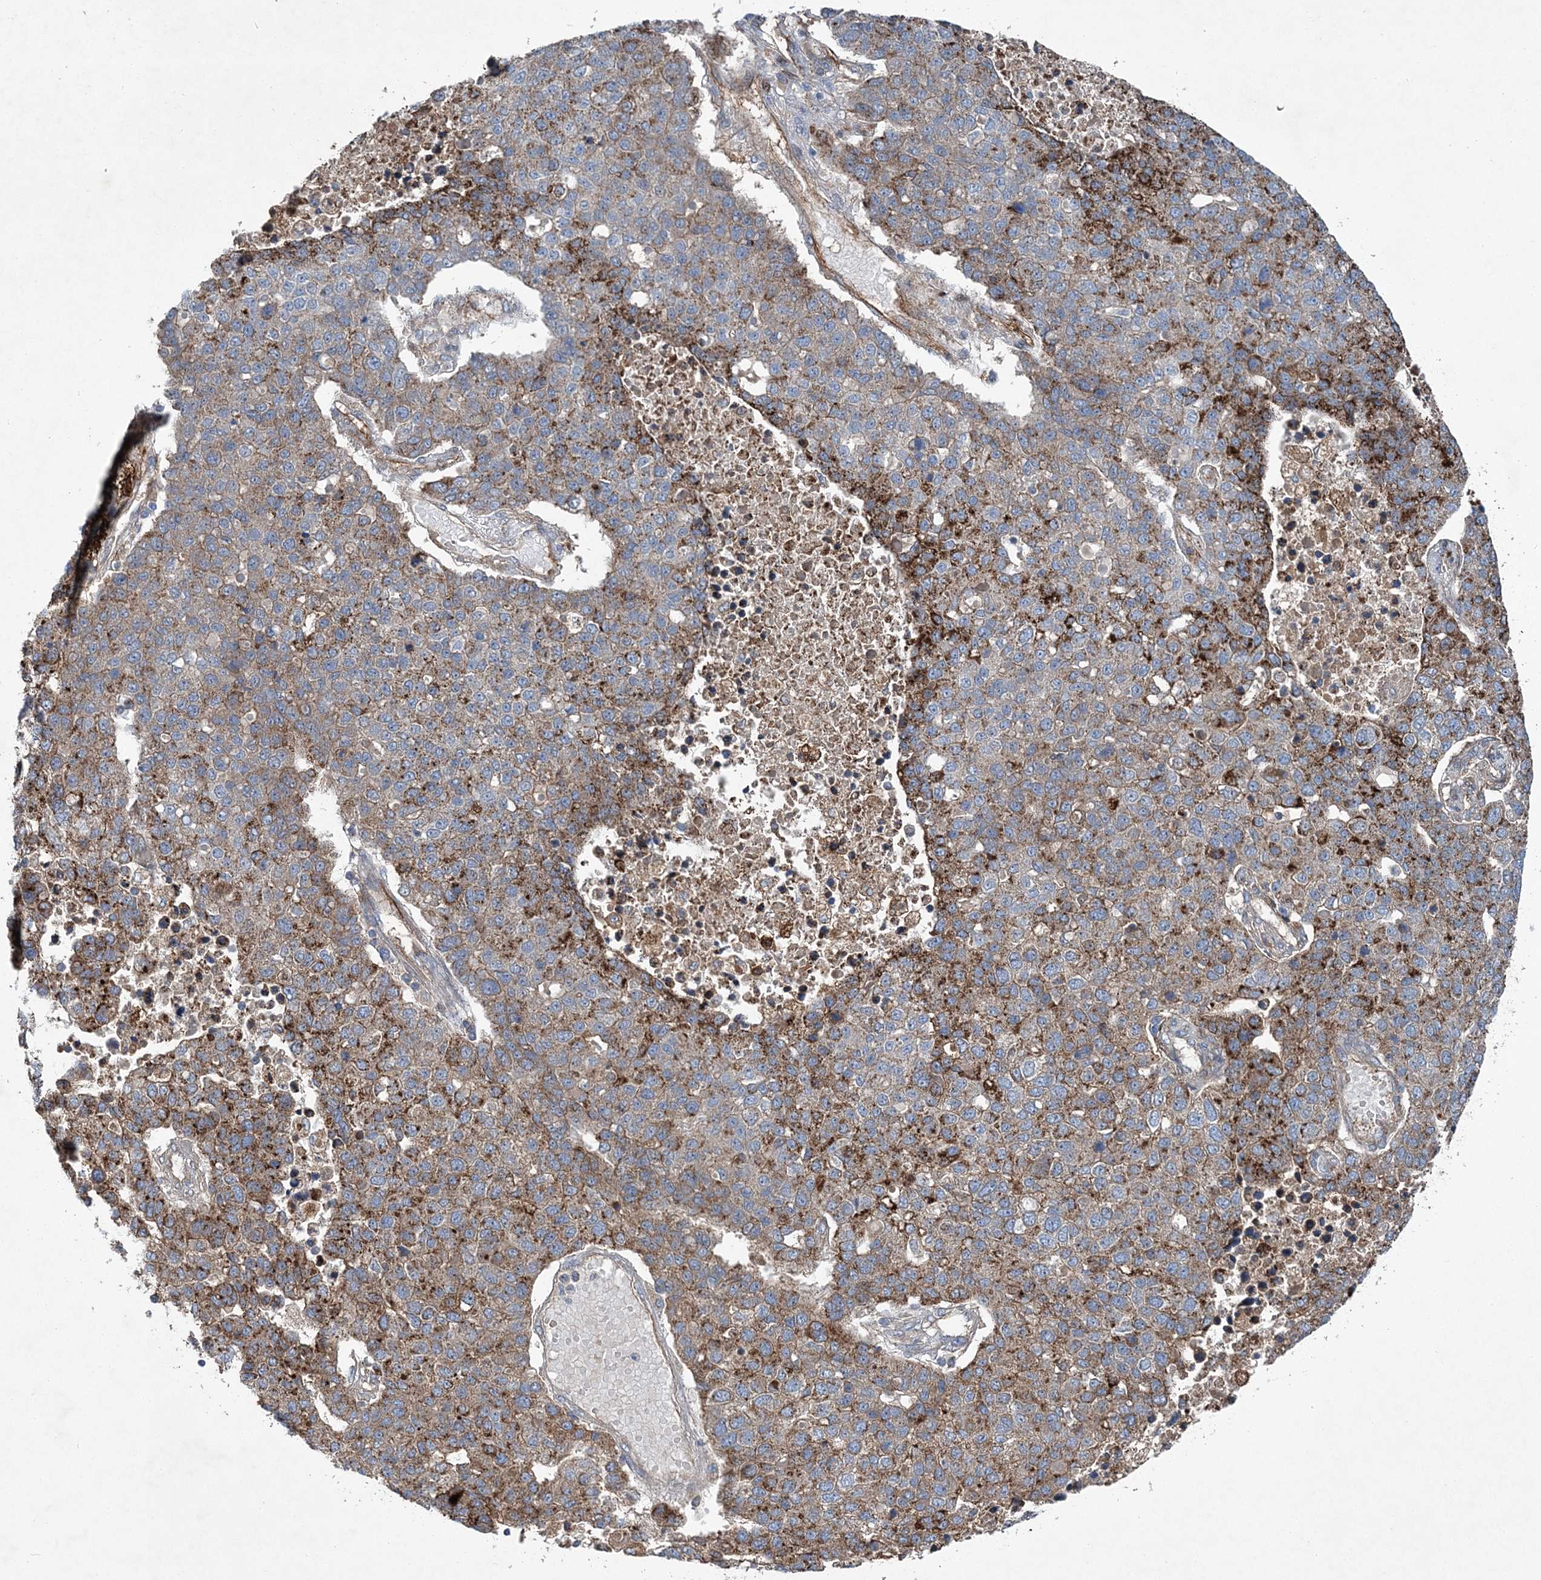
{"staining": {"intensity": "strong", "quantity": "25%-75%", "location": "cytoplasmic/membranous"}, "tissue": "pancreatic cancer", "cell_type": "Tumor cells", "image_type": "cancer", "snomed": [{"axis": "morphology", "description": "Adenocarcinoma, NOS"}, {"axis": "topography", "description": "Pancreas"}], "caption": "Immunohistochemical staining of adenocarcinoma (pancreatic) displays strong cytoplasmic/membranous protein expression in approximately 25%-75% of tumor cells. The staining was performed using DAB to visualize the protein expression in brown, while the nuclei were stained in blue with hematoxylin (Magnification: 20x).", "gene": "SPOPL", "patient": {"sex": "female", "age": 61}}